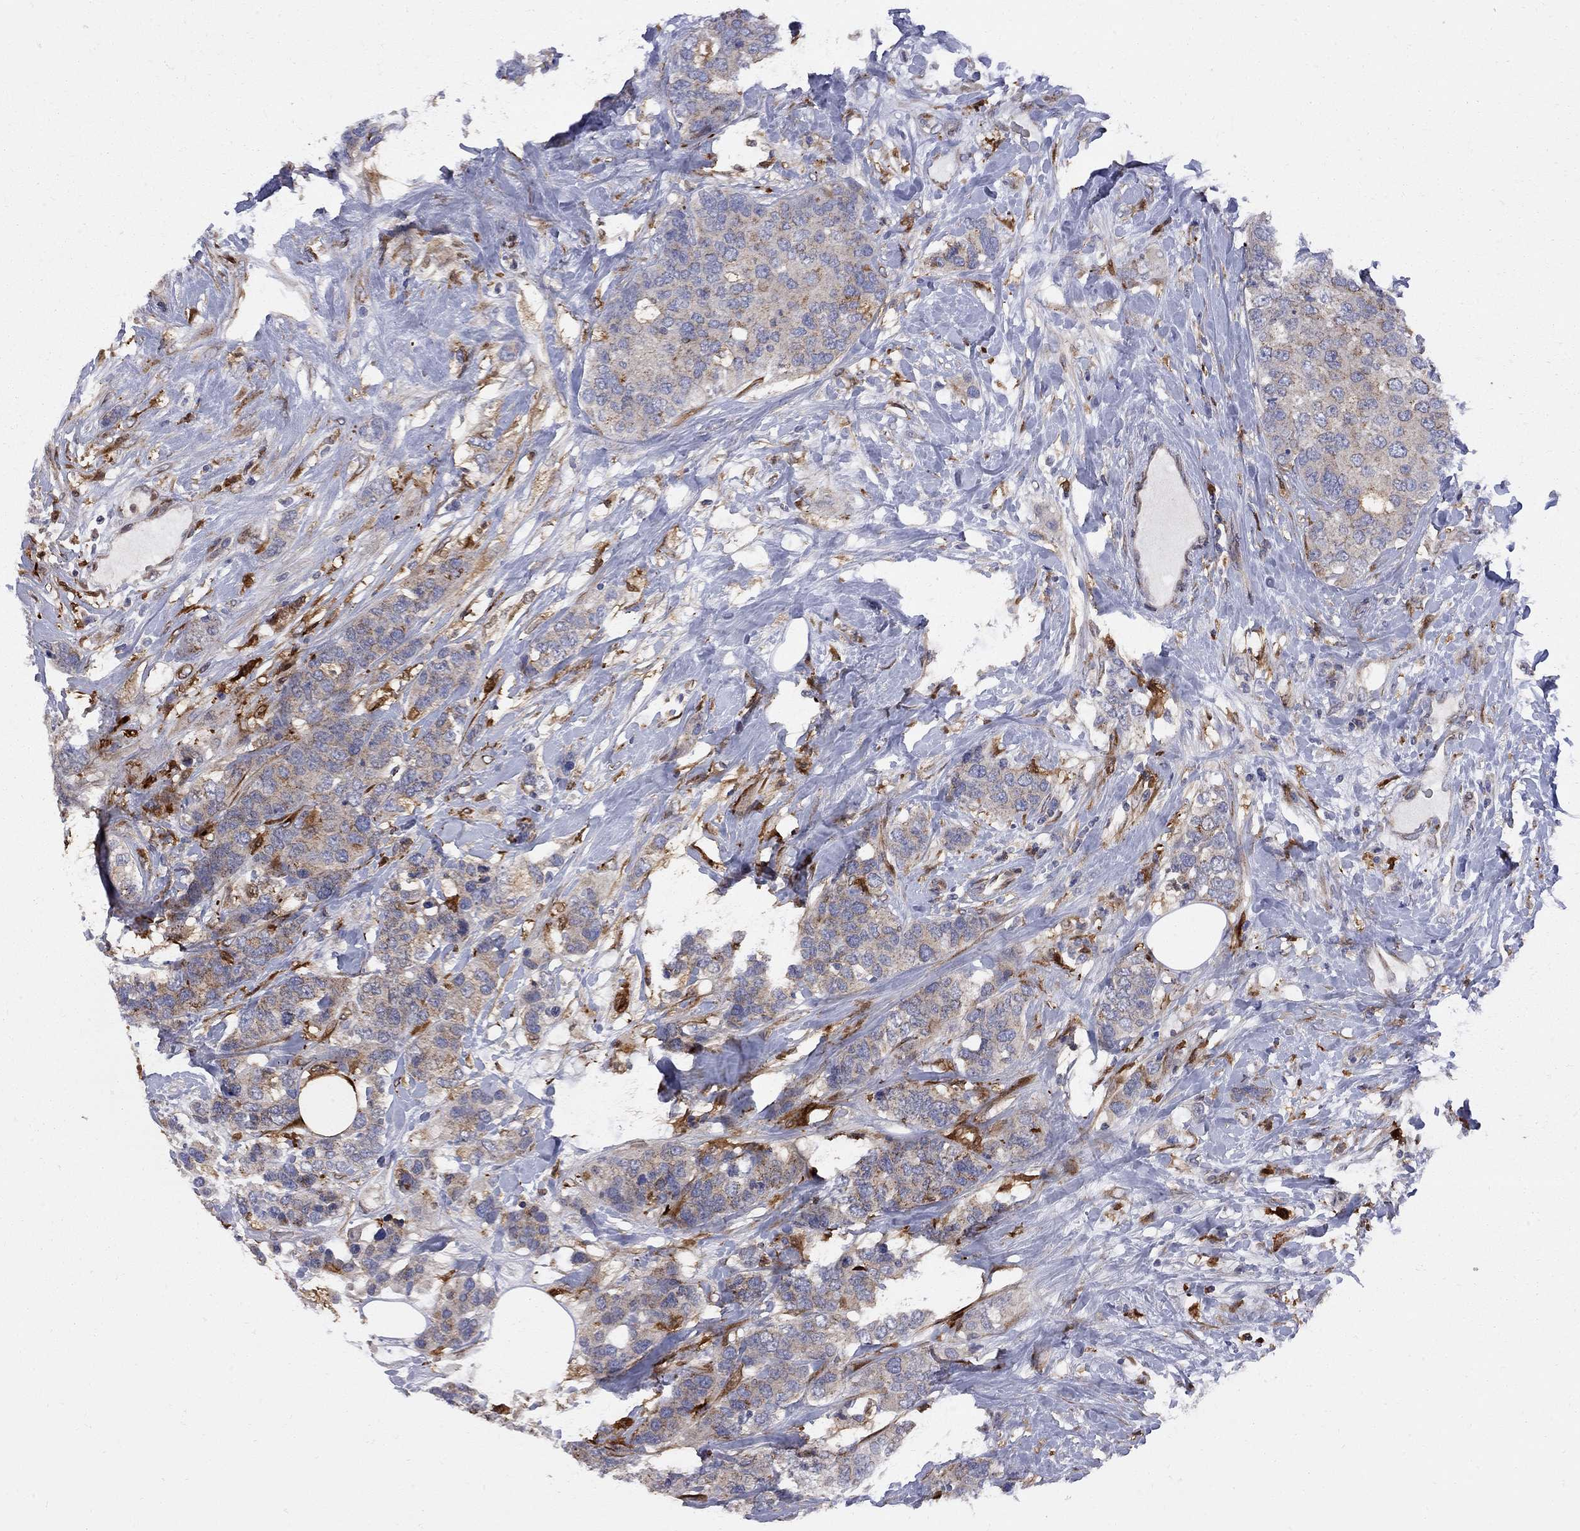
{"staining": {"intensity": "moderate", "quantity": "<25%", "location": "cytoplasmic/membranous"}, "tissue": "breast cancer", "cell_type": "Tumor cells", "image_type": "cancer", "snomed": [{"axis": "morphology", "description": "Lobular carcinoma"}, {"axis": "topography", "description": "Breast"}], "caption": "This is a histology image of immunohistochemistry (IHC) staining of lobular carcinoma (breast), which shows moderate staining in the cytoplasmic/membranous of tumor cells.", "gene": "MTHFR", "patient": {"sex": "female", "age": 59}}